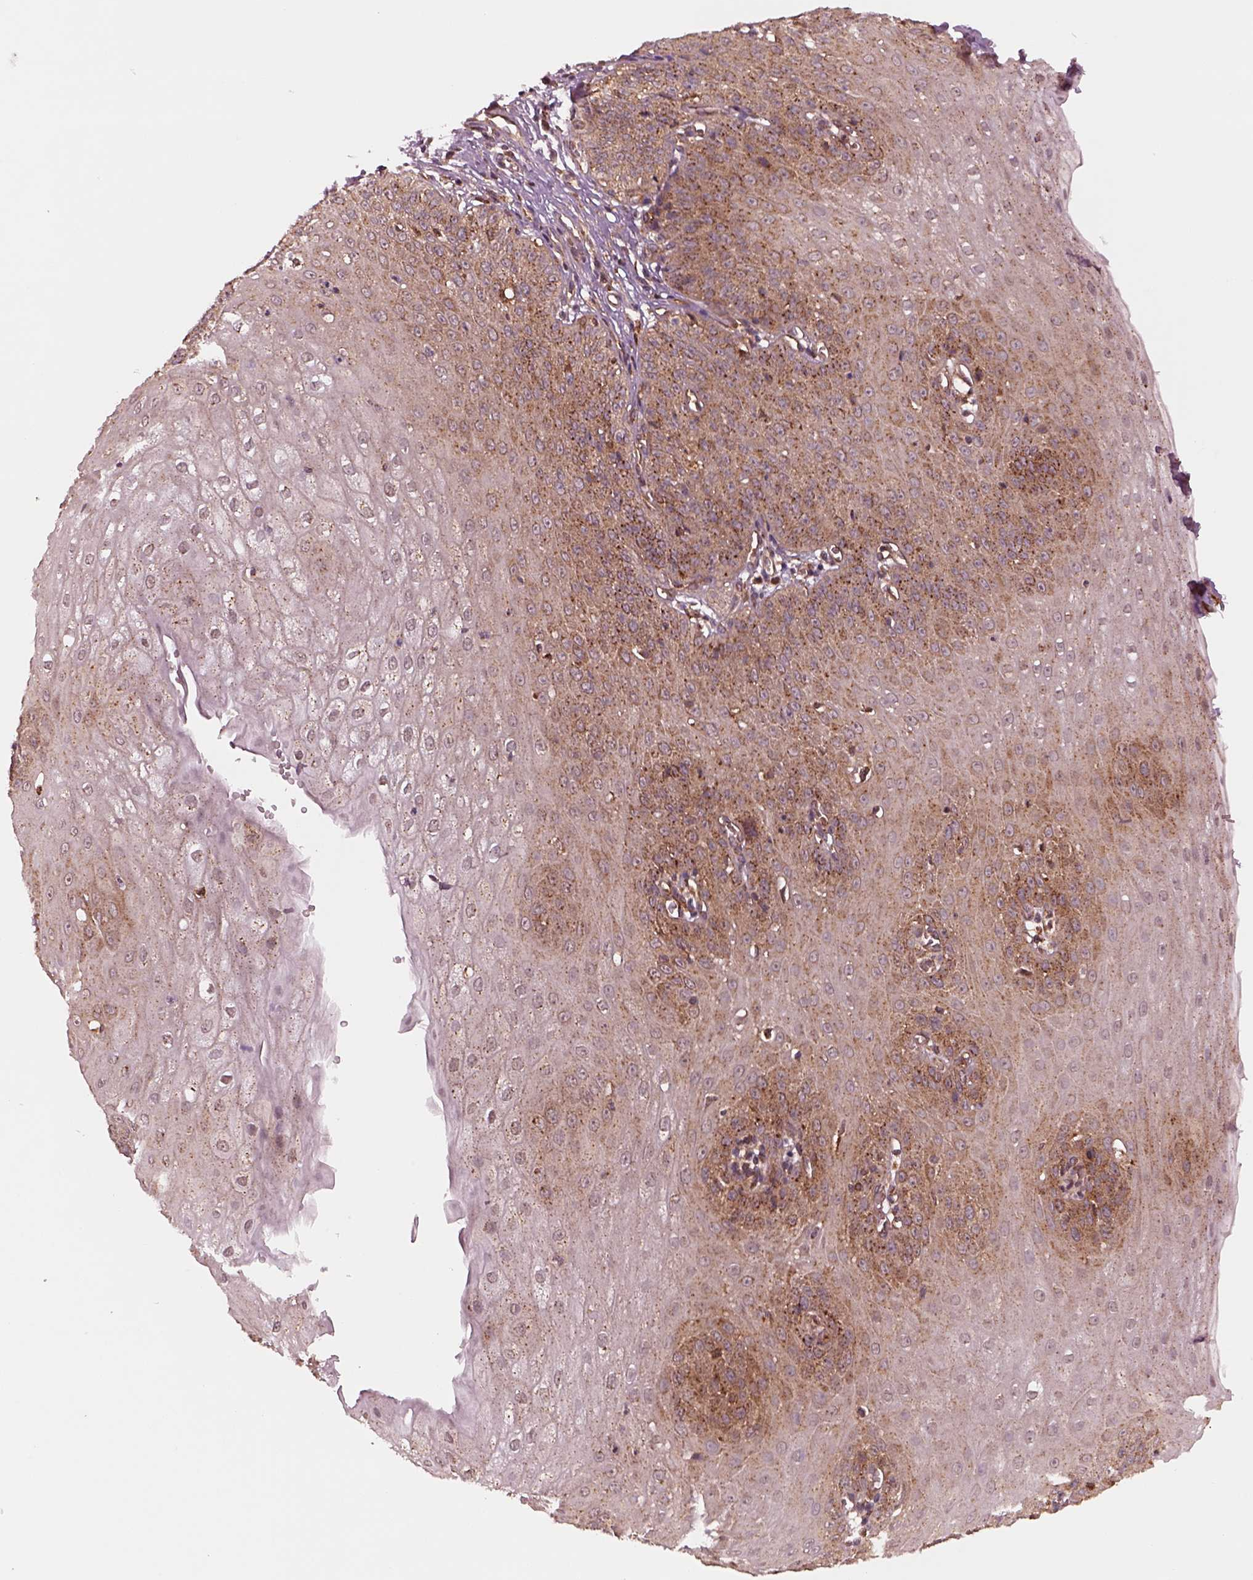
{"staining": {"intensity": "strong", "quantity": "<25%", "location": "cytoplasmic/membranous"}, "tissue": "esophagus", "cell_type": "Squamous epithelial cells", "image_type": "normal", "snomed": [{"axis": "morphology", "description": "Normal tissue, NOS"}, {"axis": "topography", "description": "Esophagus"}], "caption": "Immunohistochemistry (IHC) of unremarkable human esophagus shows medium levels of strong cytoplasmic/membranous staining in about <25% of squamous epithelial cells. (DAB (3,3'-diaminobenzidine) IHC, brown staining for protein, blue staining for nuclei).", "gene": "WASHC2A", "patient": {"sex": "male", "age": 71}}